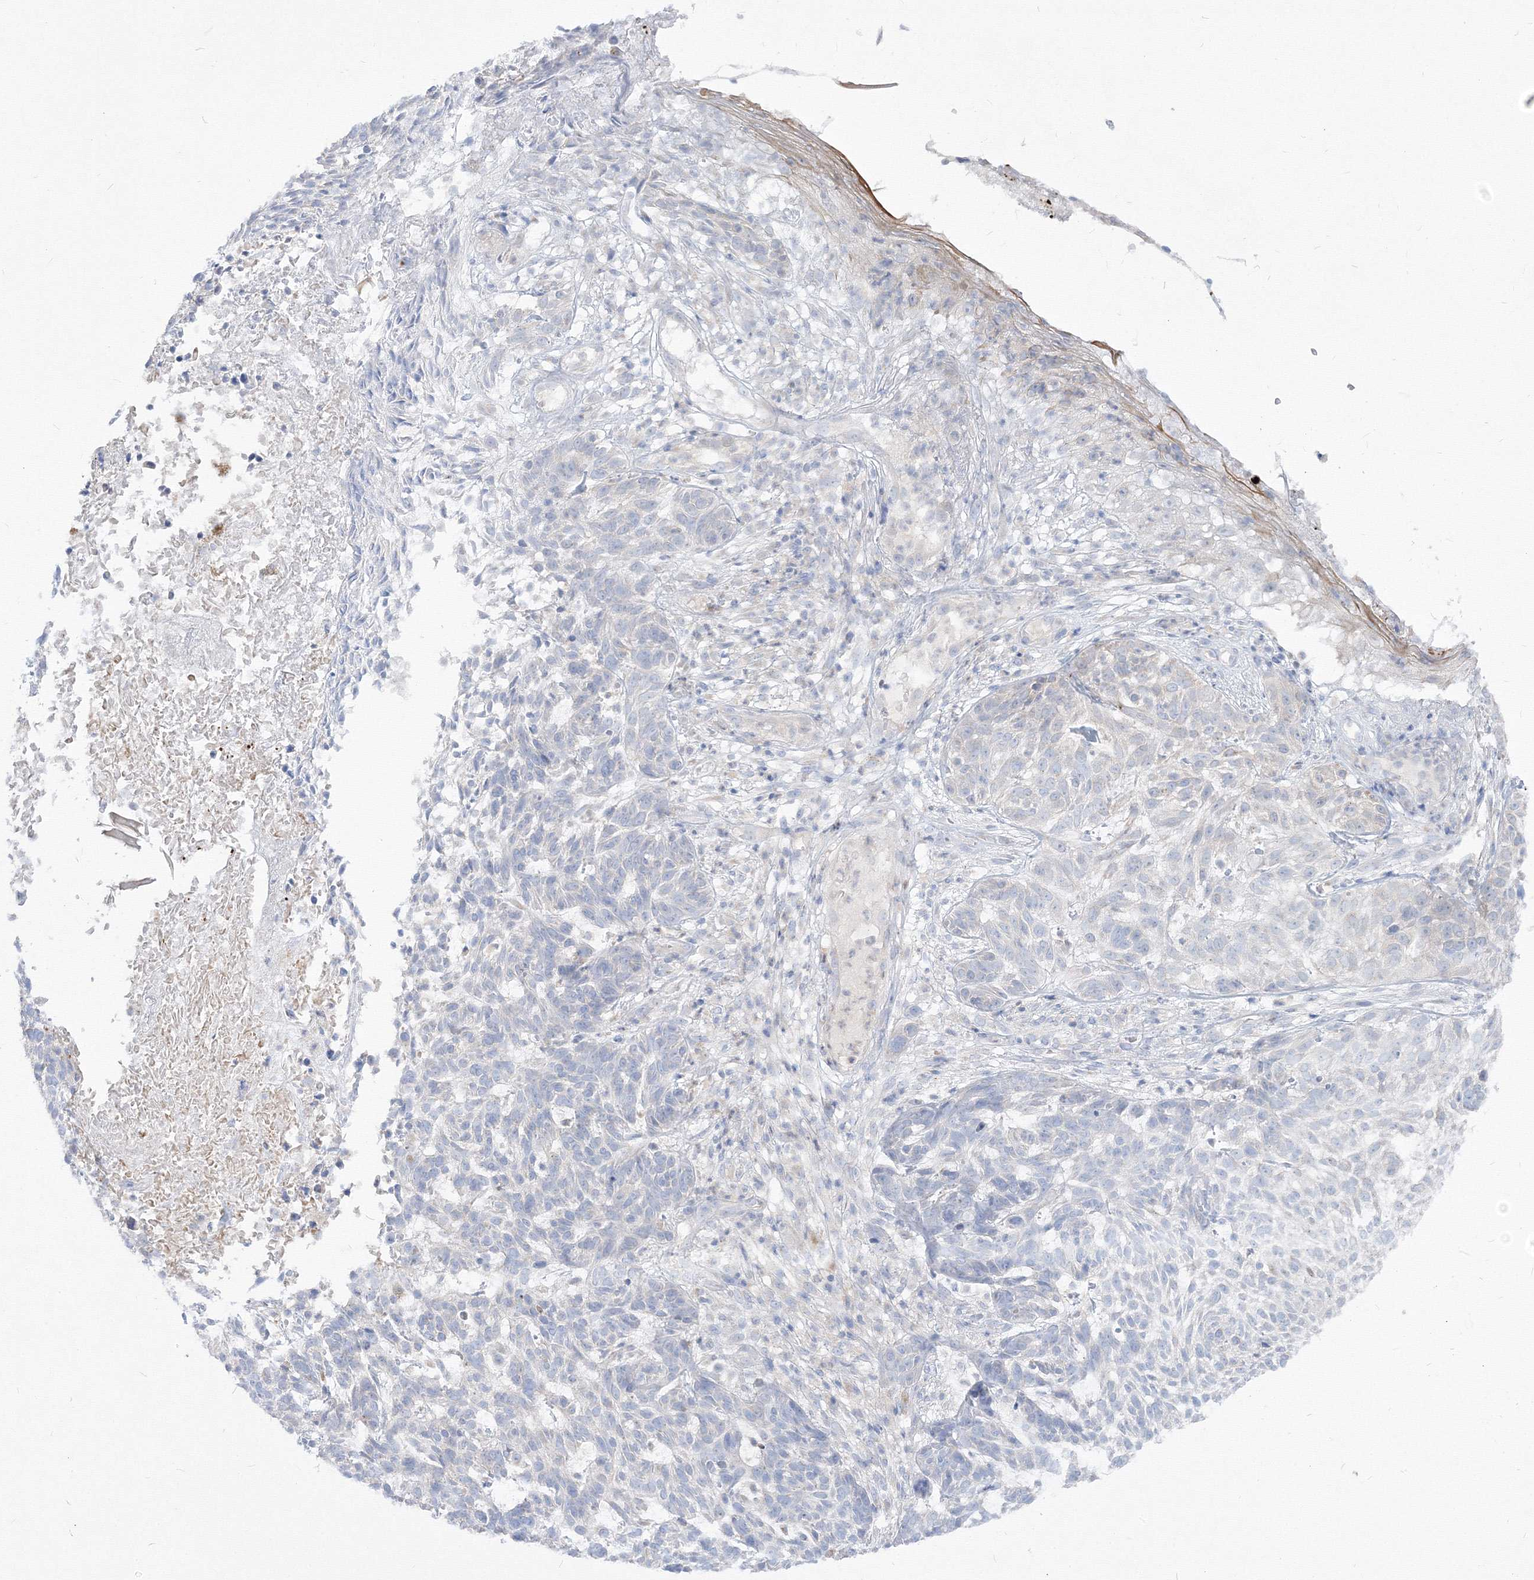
{"staining": {"intensity": "negative", "quantity": "none", "location": "none"}, "tissue": "skin cancer", "cell_type": "Tumor cells", "image_type": "cancer", "snomed": [{"axis": "morphology", "description": "Basal cell carcinoma"}, {"axis": "topography", "description": "Skin"}], "caption": "This is a image of immunohistochemistry staining of skin cancer, which shows no staining in tumor cells. (Brightfield microscopy of DAB (3,3'-diaminobenzidine) immunohistochemistry at high magnification).", "gene": "FBXL8", "patient": {"sex": "male", "age": 85}}